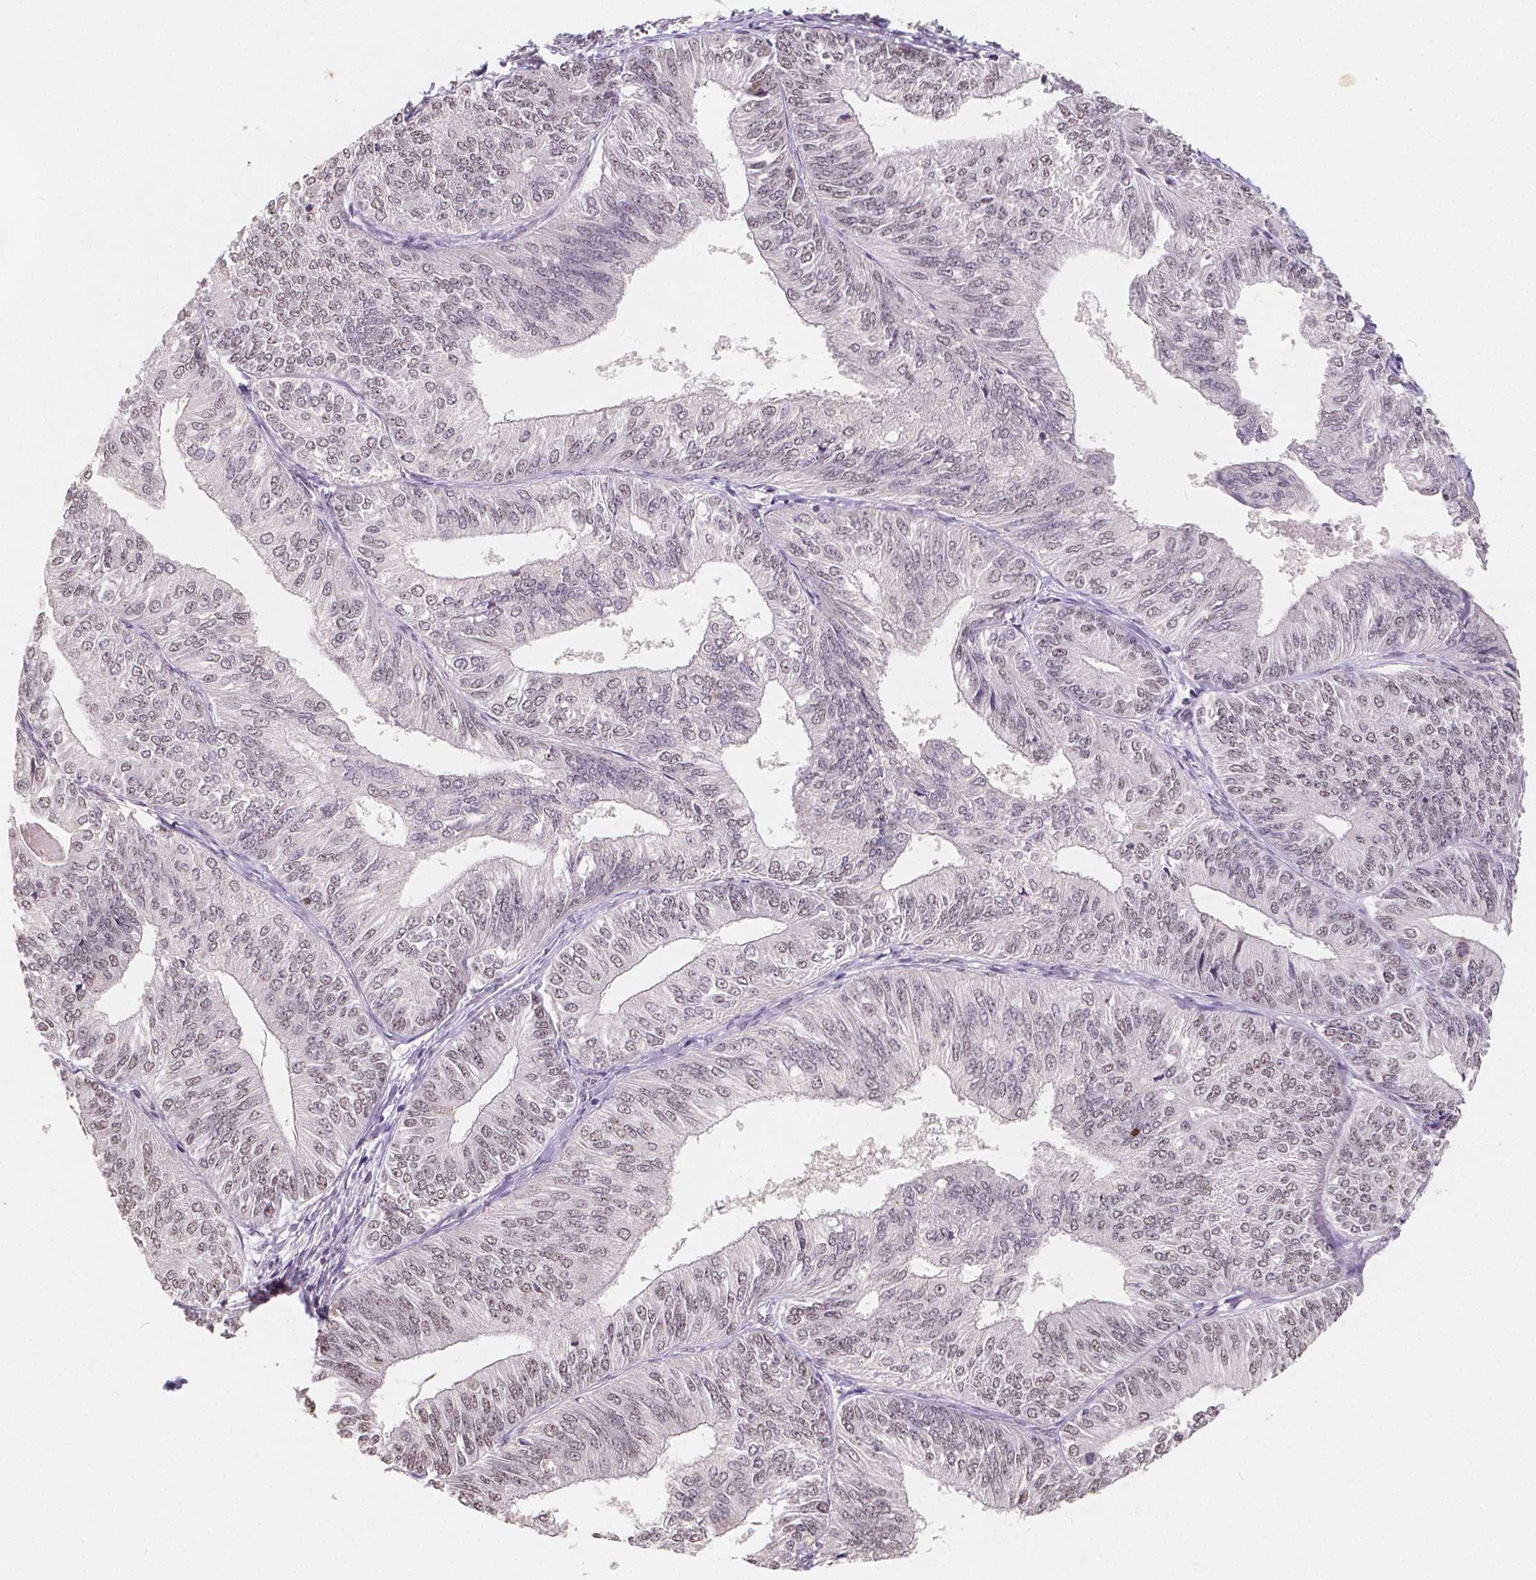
{"staining": {"intensity": "negative", "quantity": "none", "location": "none"}, "tissue": "endometrial cancer", "cell_type": "Tumor cells", "image_type": "cancer", "snomed": [{"axis": "morphology", "description": "Adenocarcinoma, NOS"}, {"axis": "topography", "description": "Endometrium"}], "caption": "Endometrial adenocarcinoma was stained to show a protein in brown. There is no significant positivity in tumor cells. (Brightfield microscopy of DAB (3,3'-diaminobenzidine) immunohistochemistry (IHC) at high magnification).", "gene": "NOLC1", "patient": {"sex": "female", "age": 58}}